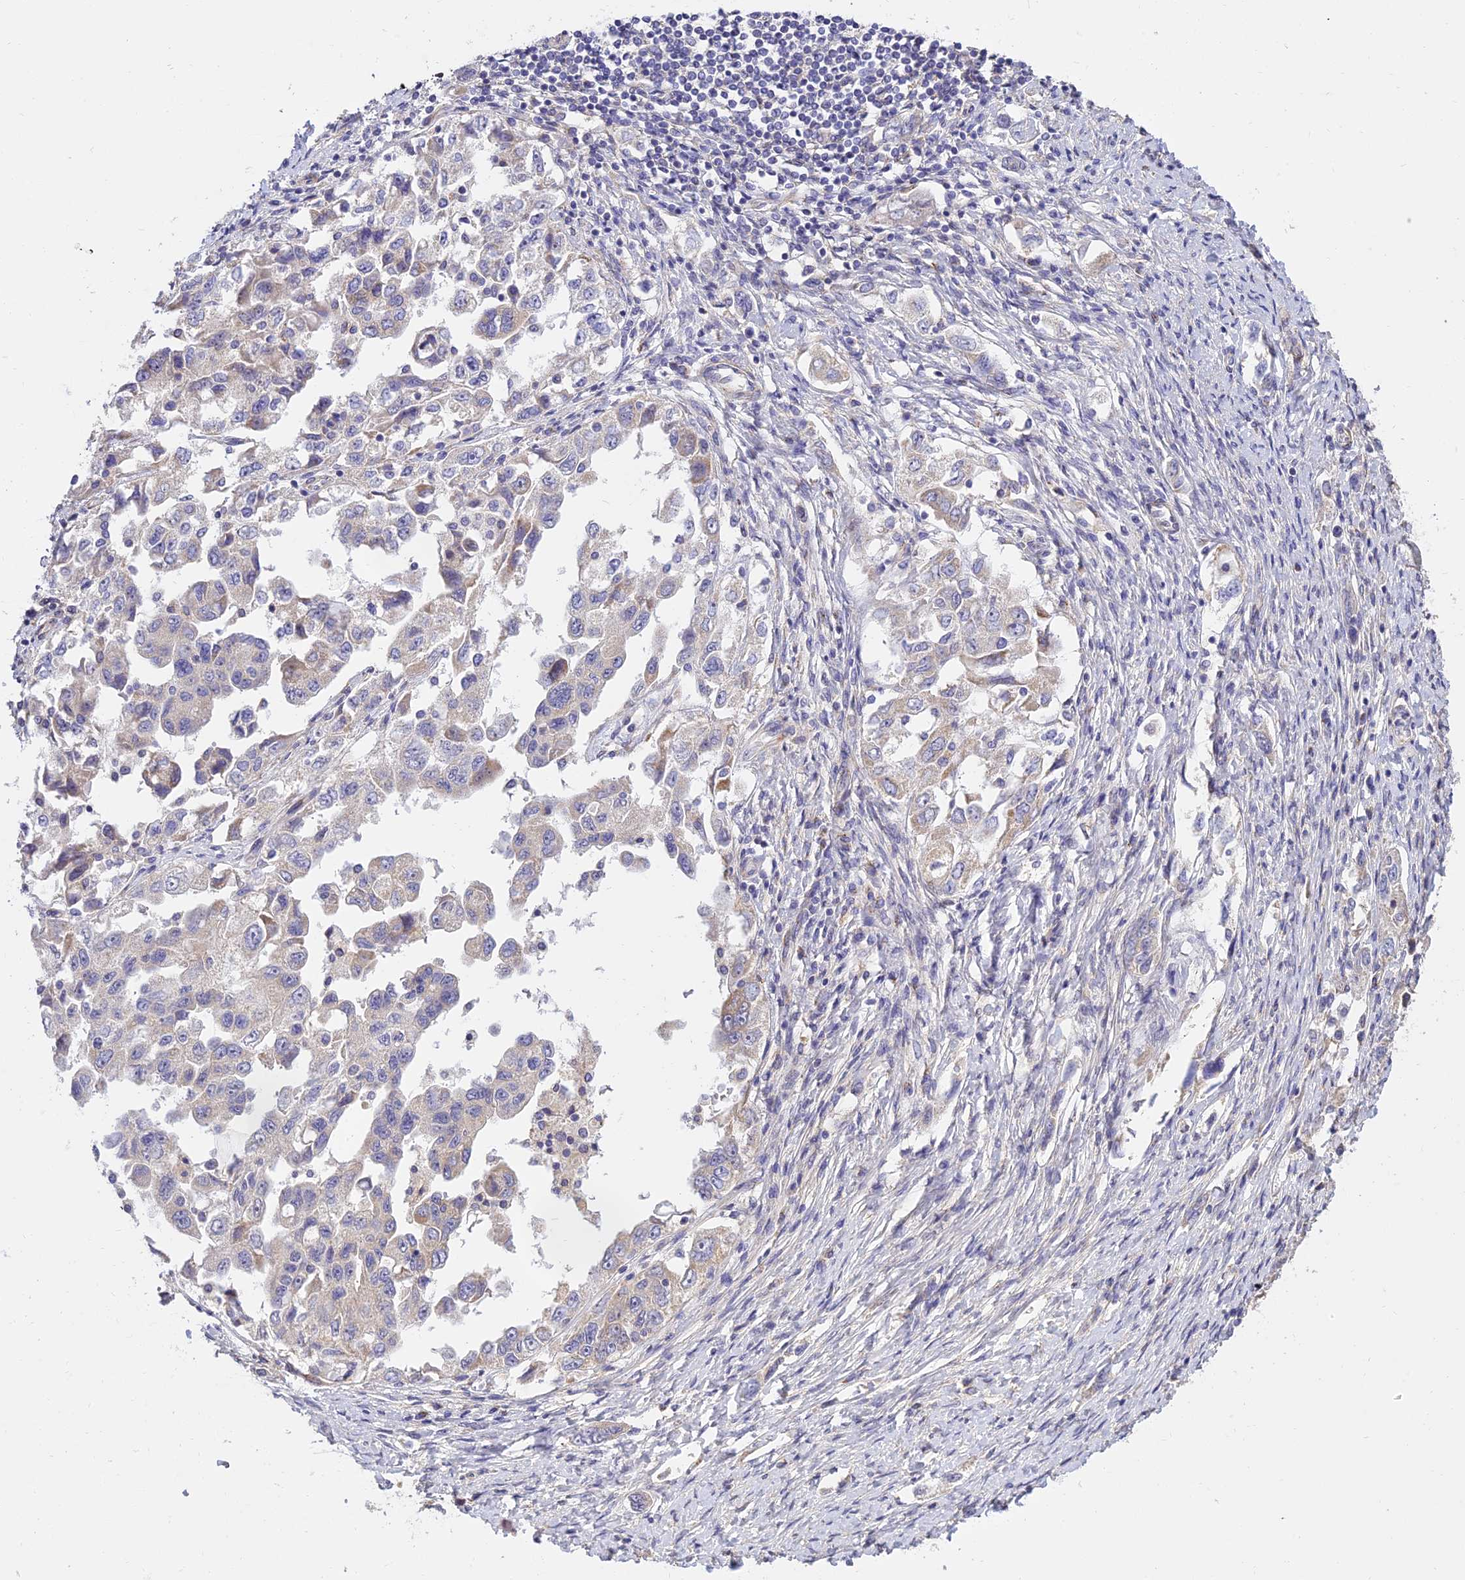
{"staining": {"intensity": "weak", "quantity": "<25%", "location": "cytoplasmic/membranous"}, "tissue": "ovarian cancer", "cell_type": "Tumor cells", "image_type": "cancer", "snomed": [{"axis": "morphology", "description": "Carcinoma, NOS"}, {"axis": "morphology", "description": "Cystadenocarcinoma, serous, NOS"}, {"axis": "topography", "description": "Ovary"}], "caption": "High power microscopy histopathology image of an IHC histopathology image of ovarian cancer (carcinoma), revealing no significant expression in tumor cells.", "gene": "ARL8B", "patient": {"sex": "female", "age": 69}}